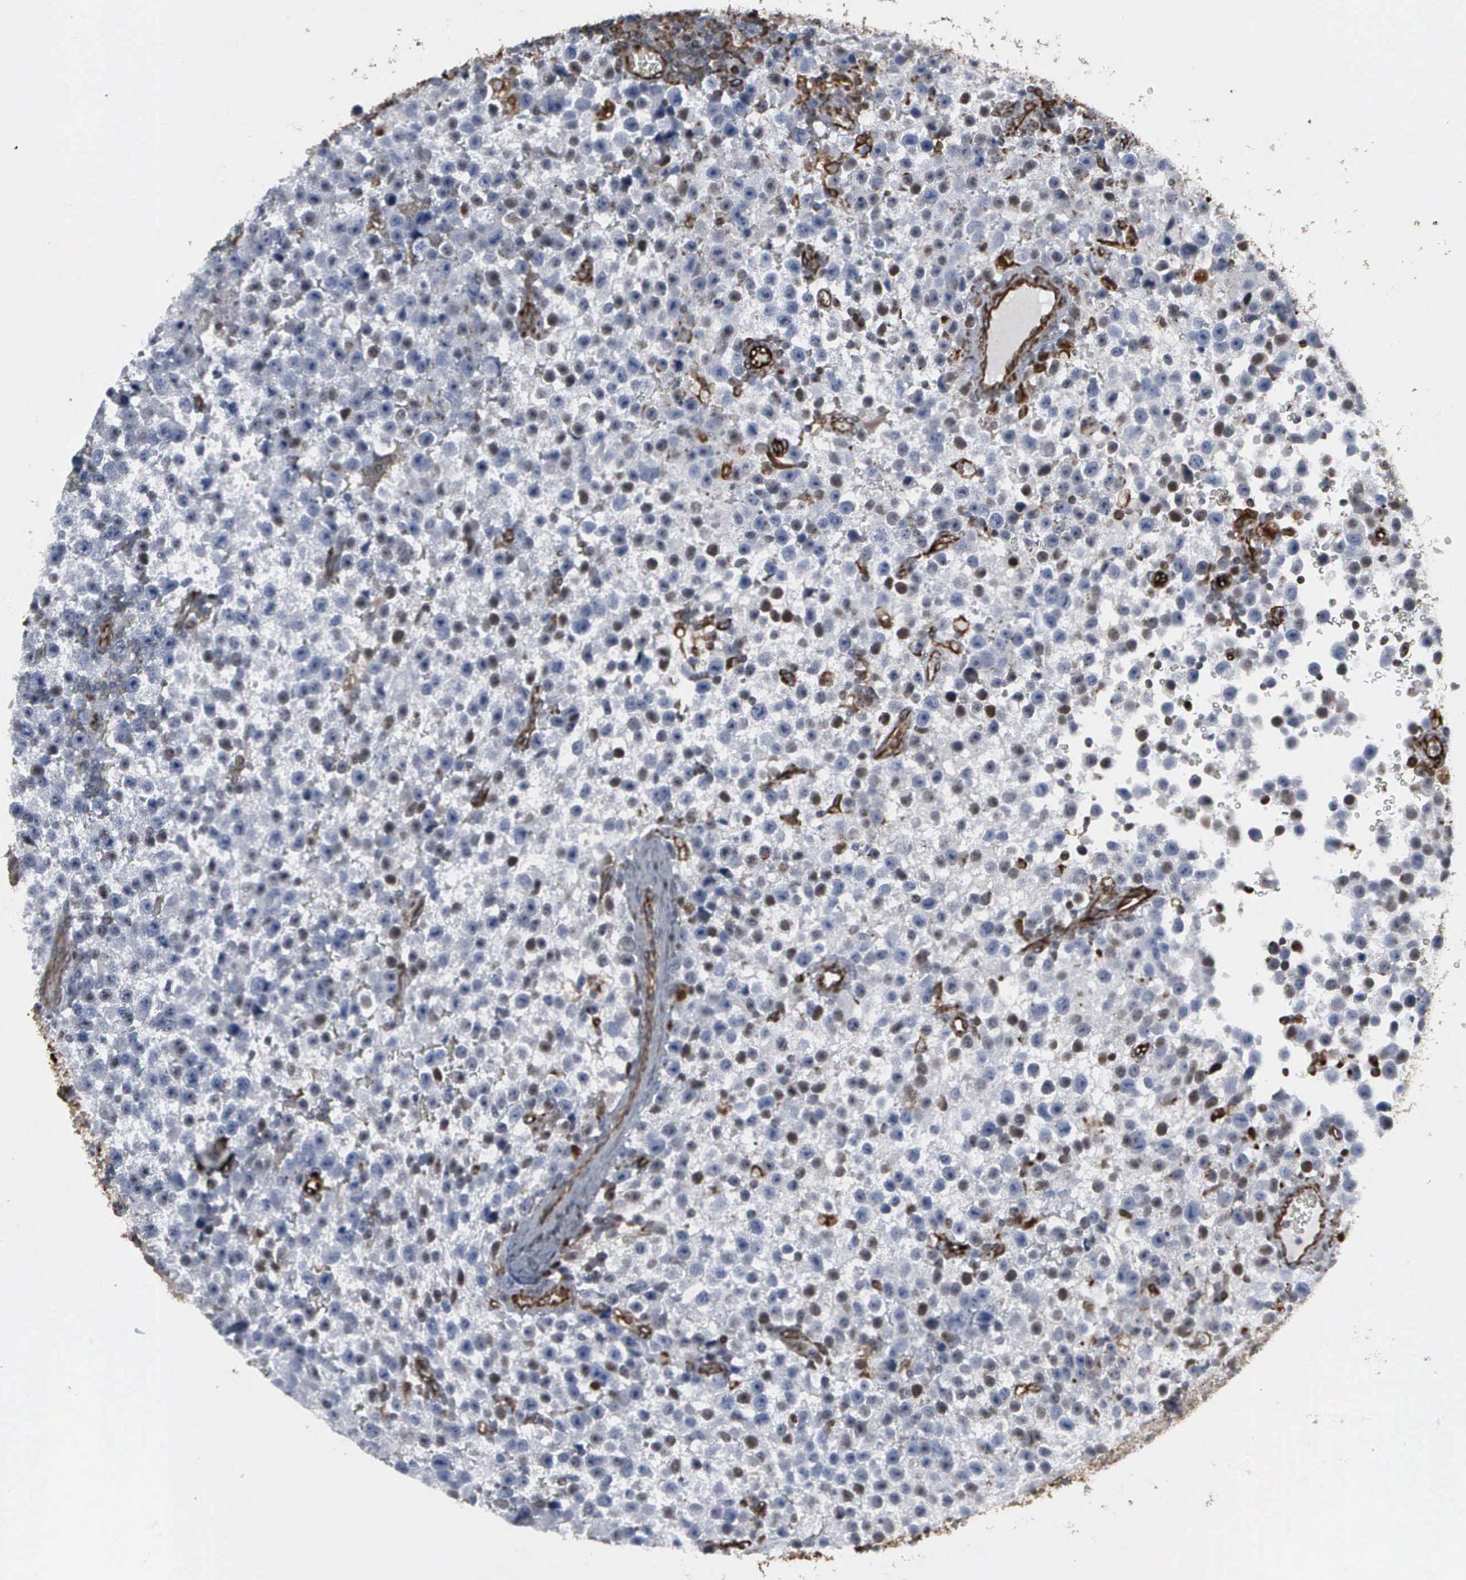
{"staining": {"intensity": "weak", "quantity": "<25%", "location": "nuclear"}, "tissue": "testis cancer", "cell_type": "Tumor cells", "image_type": "cancer", "snomed": [{"axis": "morphology", "description": "Seminoma, NOS"}, {"axis": "topography", "description": "Testis"}], "caption": "IHC histopathology image of neoplastic tissue: human testis cancer stained with DAB displays no significant protein positivity in tumor cells.", "gene": "CCNE1", "patient": {"sex": "male", "age": 33}}